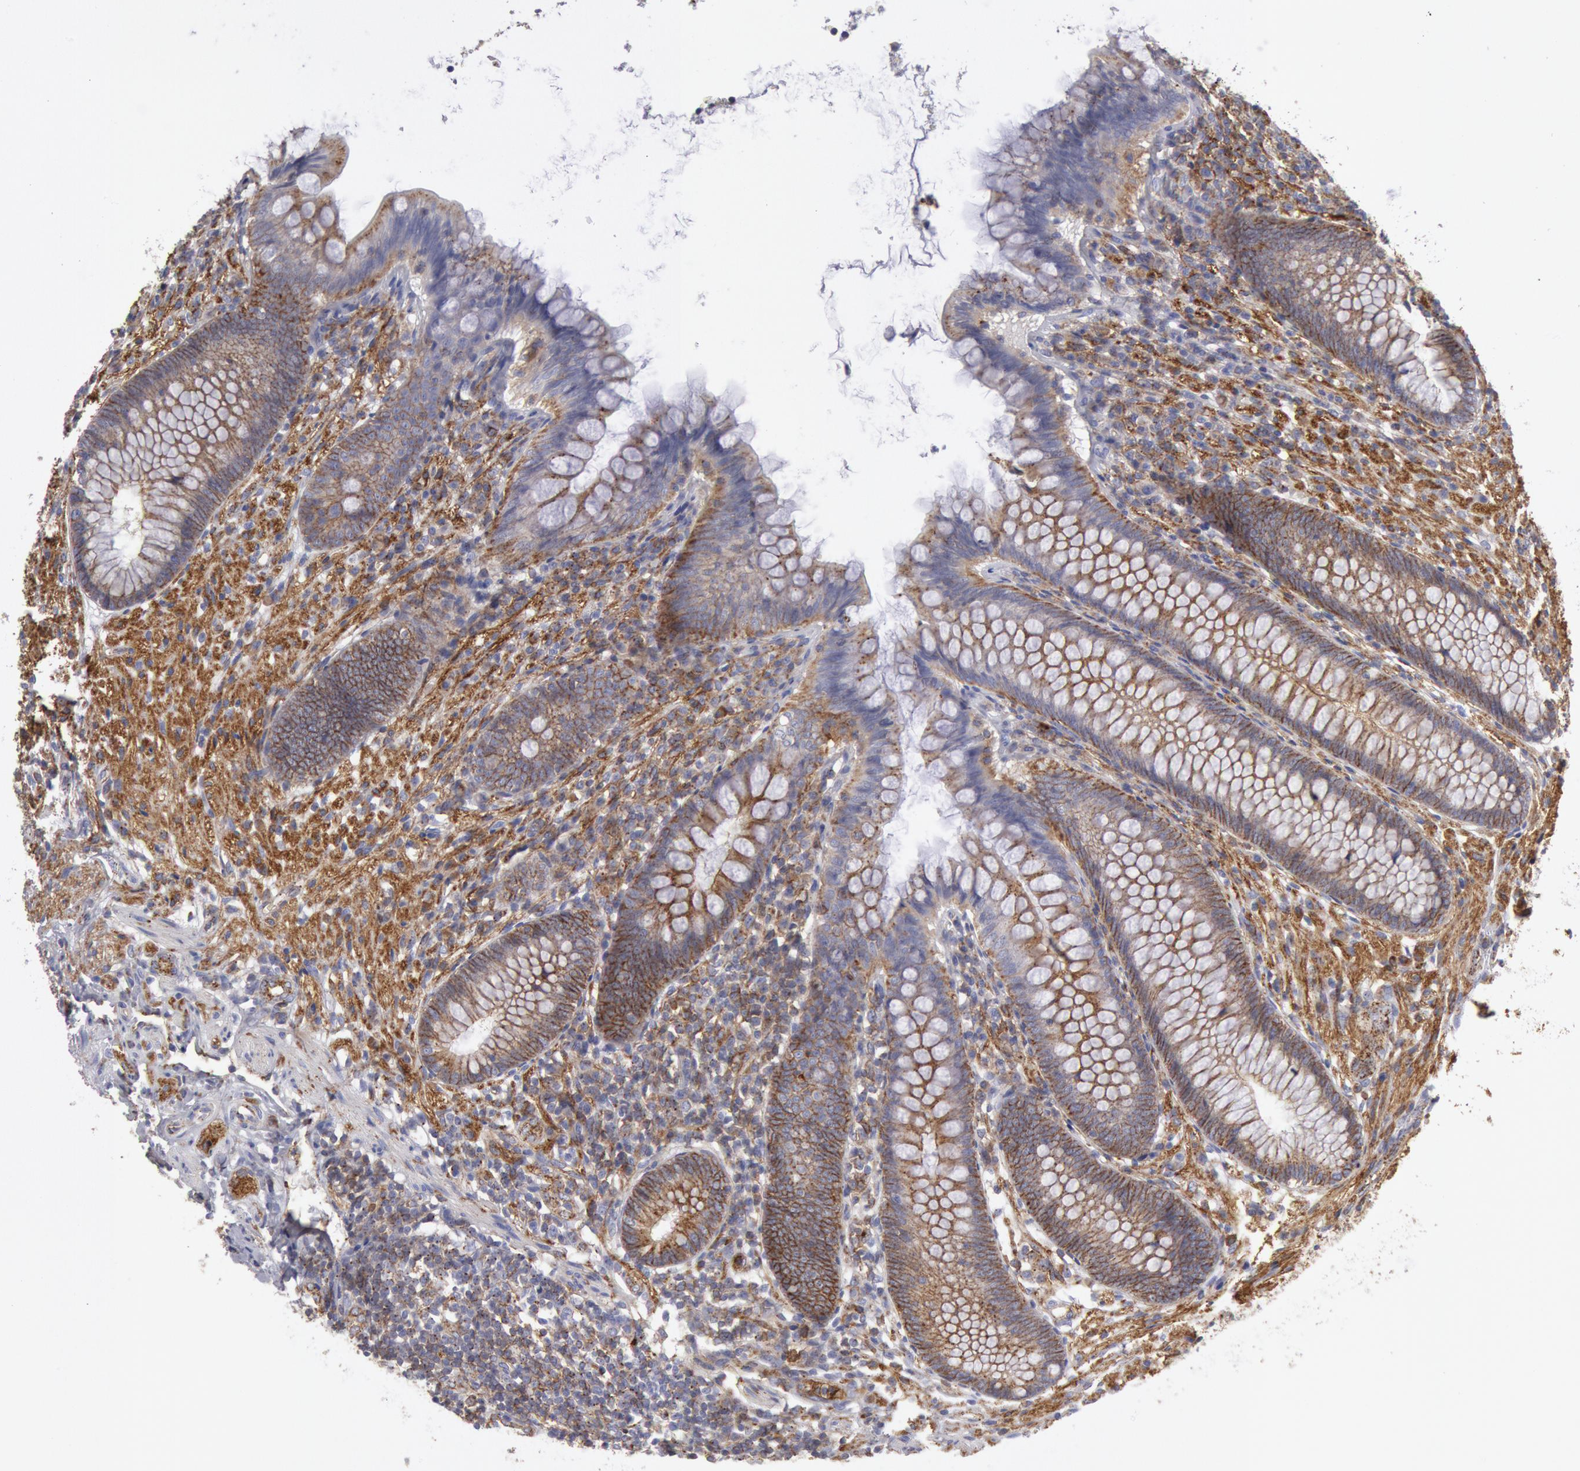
{"staining": {"intensity": "weak", "quantity": "25%-75%", "location": "cytoplasmic/membranous"}, "tissue": "appendix", "cell_type": "Glandular cells", "image_type": "normal", "snomed": [{"axis": "morphology", "description": "Normal tissue, NOS"}, {"axis": "topography", "description": "Appendix"}], "caption": "Immunohistochemistry (IHC) (DAB) staining of benign human appendix displays weak cytoplasmic/membranous protein staining in about 25%-75% of glandular cells.", "gene": "FLOT1", "patient": {"sex": "female", "age": 66}}